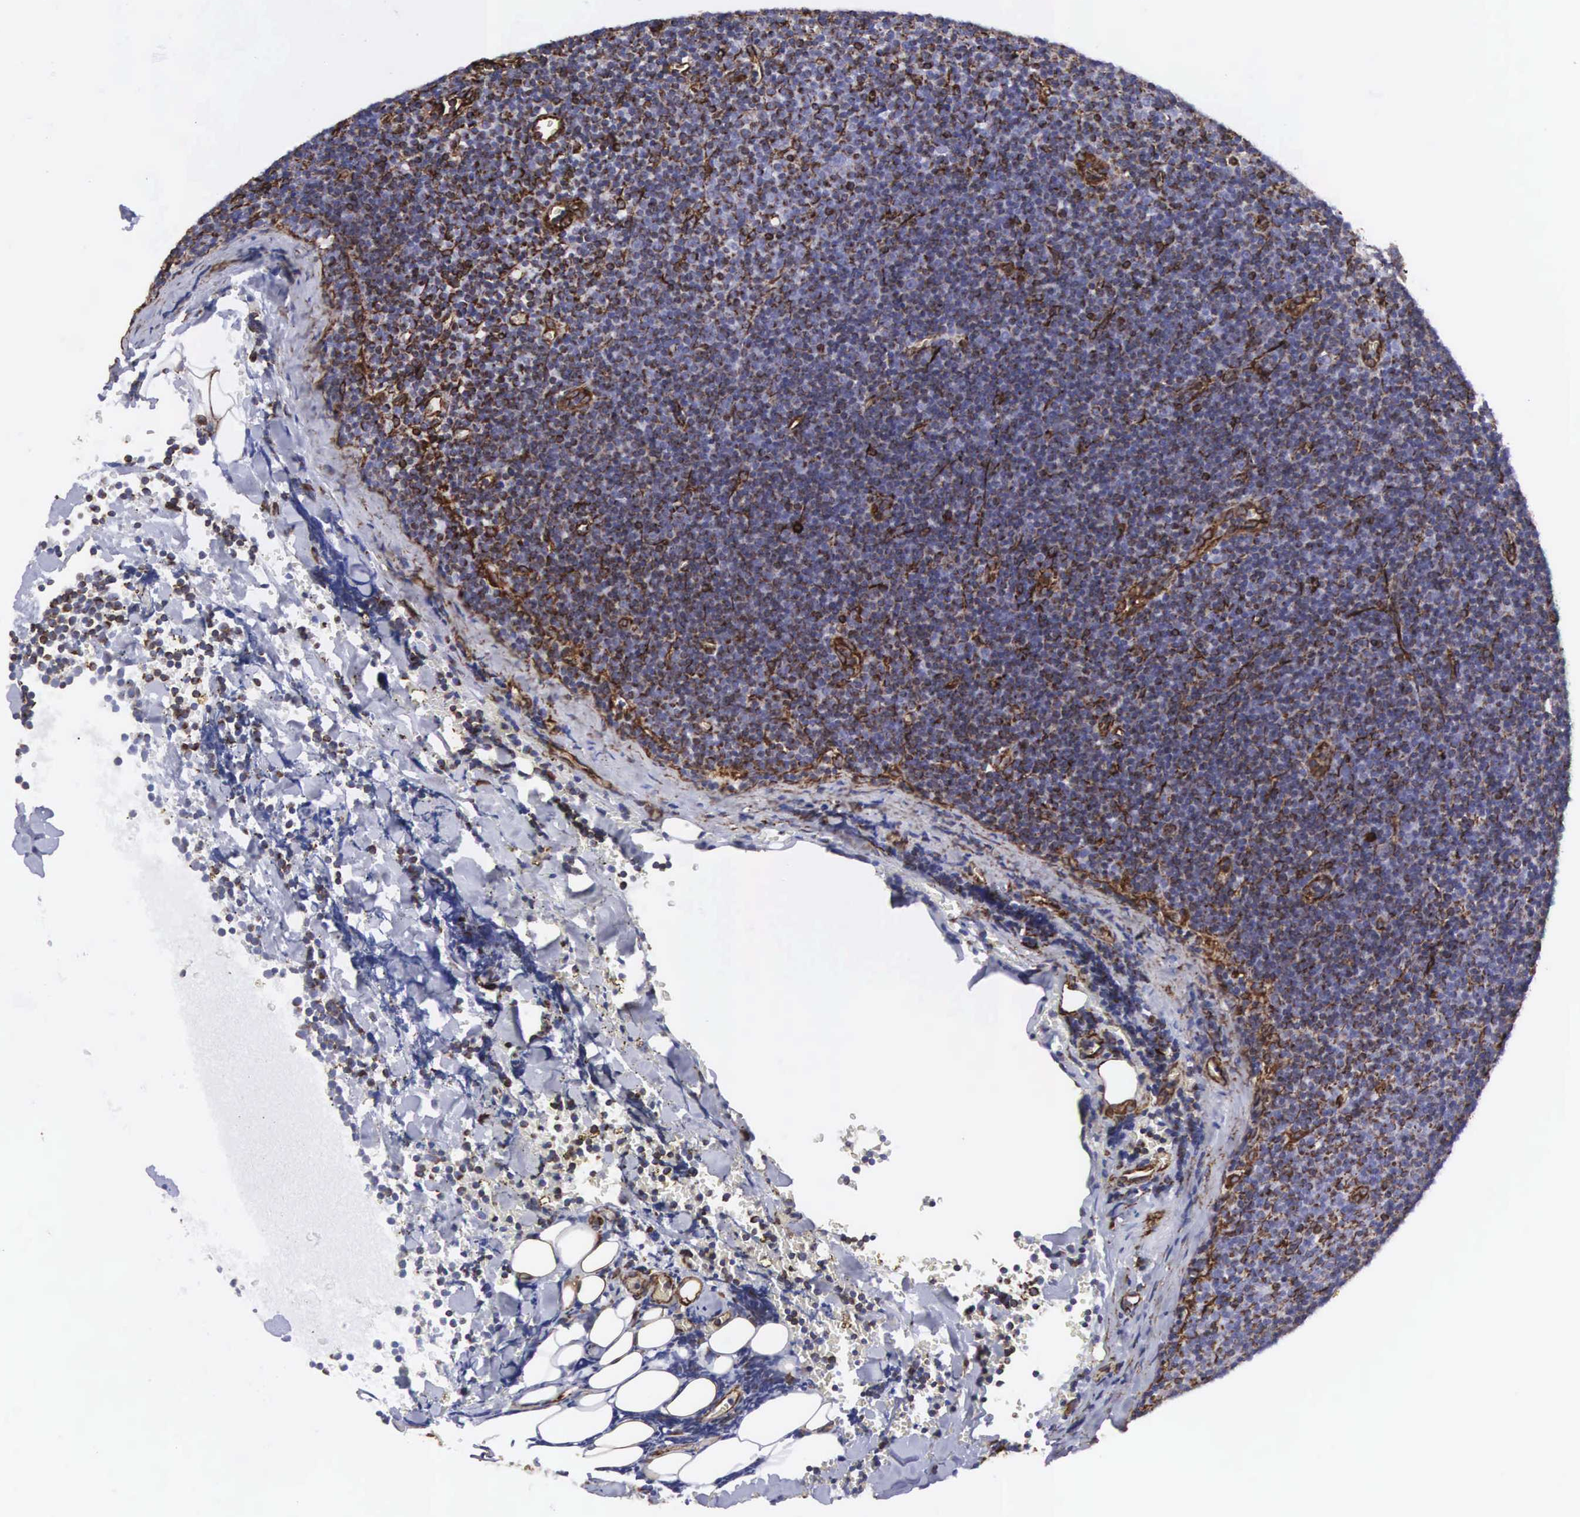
{"staining": {"intensity": "strong", "quantity": "<25%", "location": "cytoplasmic/membranous"}, "tissue": "lymphoma", "cell_type": "Tumor cells", "image_type": "cancer", "snomed": [{"axis": "morphology", "description": "Malignant lymphoma, non-Hodgkin's type, Low grade"}, {"axis": "topography", "description": "Lymph node"}], "caption": "IHC micrograph of human low-grade malignant lymphoma, non-Hodgkin's type stained for a protein (brown), which exhibits medium levels of strong cytoplasmic/membranous expression in about <25% of tumor cells.", "gene": "VIM", "patient": {"sex": "male", "age": 57}}